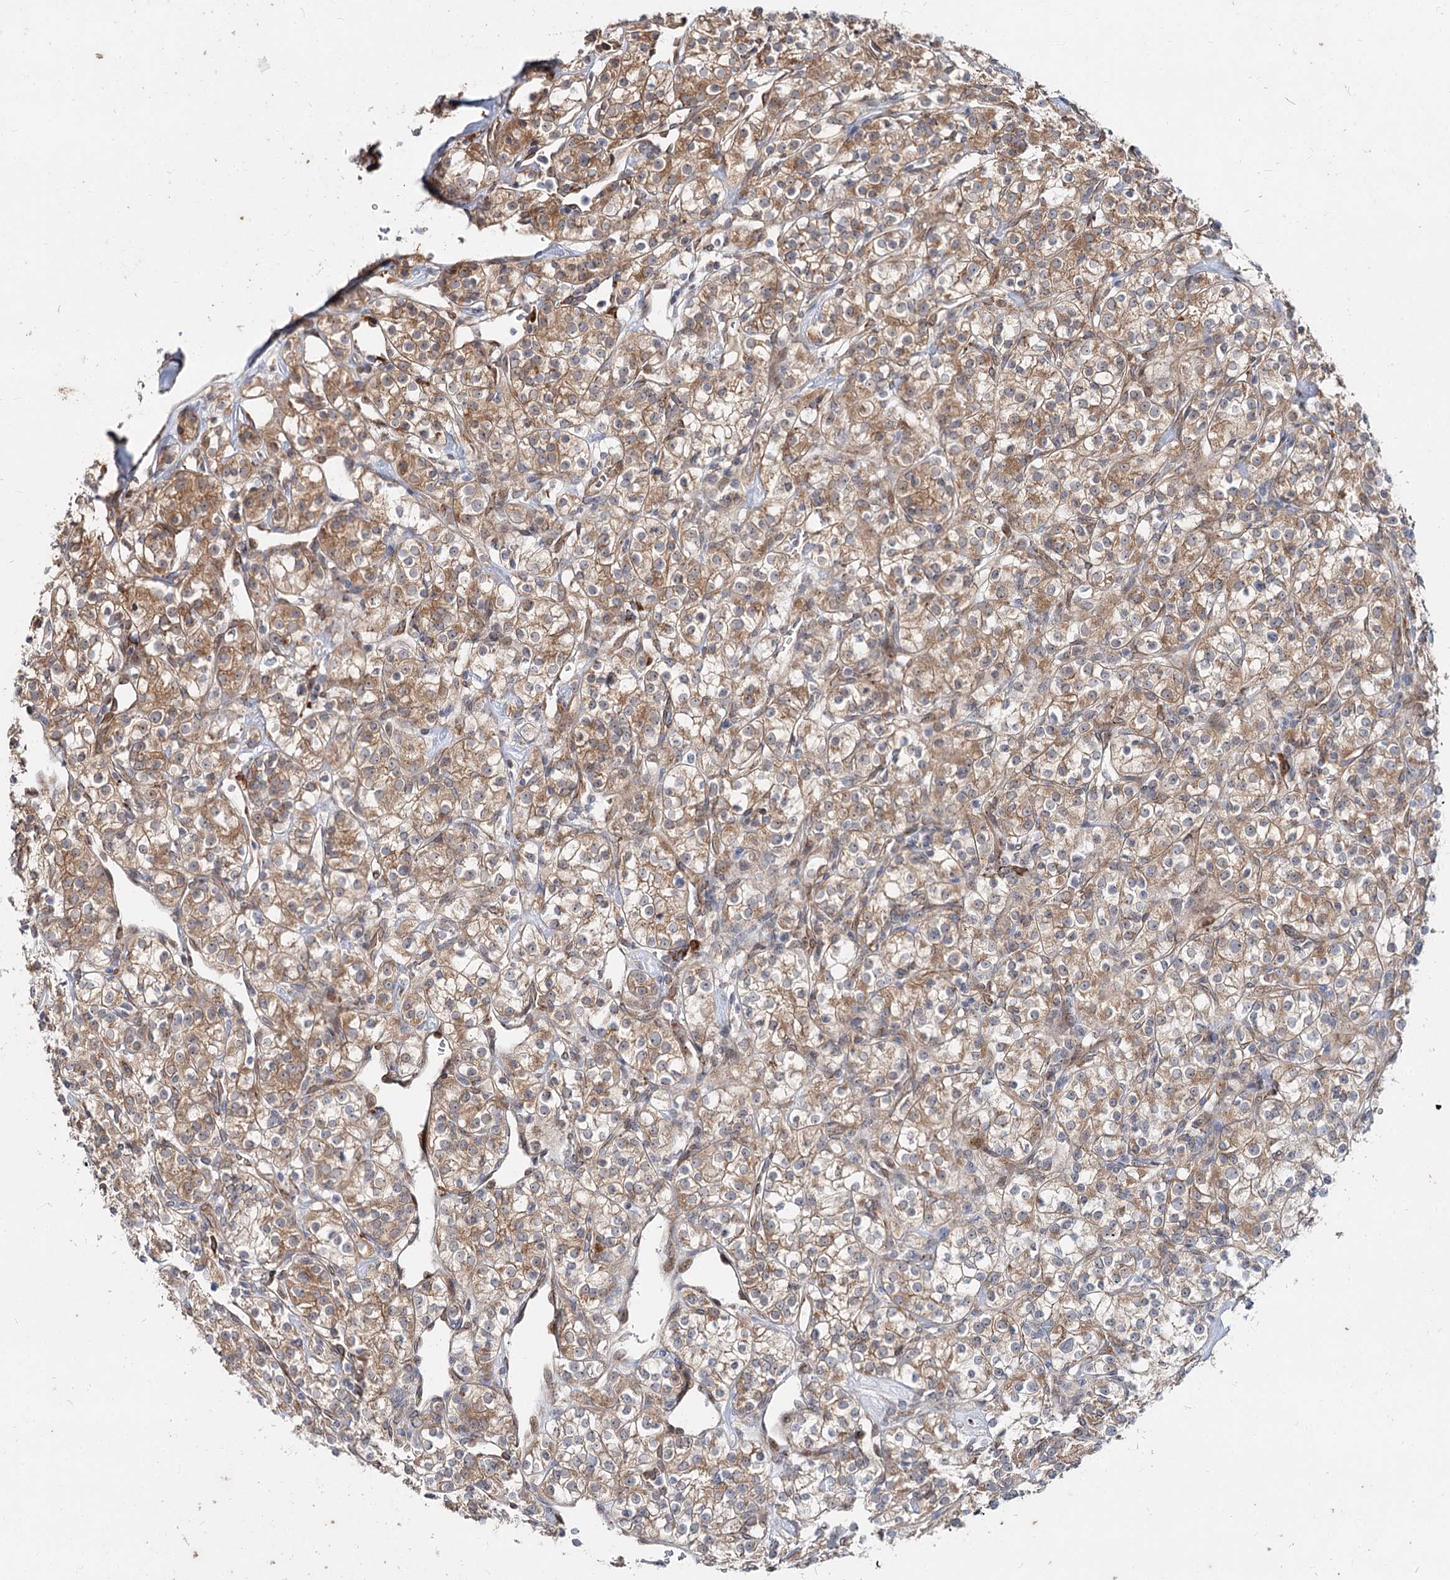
{"staining": {"intensity": "moderate", "quantity": ">75%", "location": "cytoplasmic/membranous"}, "tissue": "renal cancer", "cell_type": "Tumor cells", "image_type": "cancer", "snomed": [{"axis": "morphology", "description": "Adenocarcinoma, NOS"}, {"axis": "topography", "description": "Kidney"}], "caption": "DAB (3,3'-diaminobenzidine) immunohistochemical staining of human adenocarcinoma (renal) exhibits moderate cytoplasmic/membranous protein staining in approximately >75% of tumor cells.", "gene": "SPART", "patient": {"sex": "male", "age": 77}}